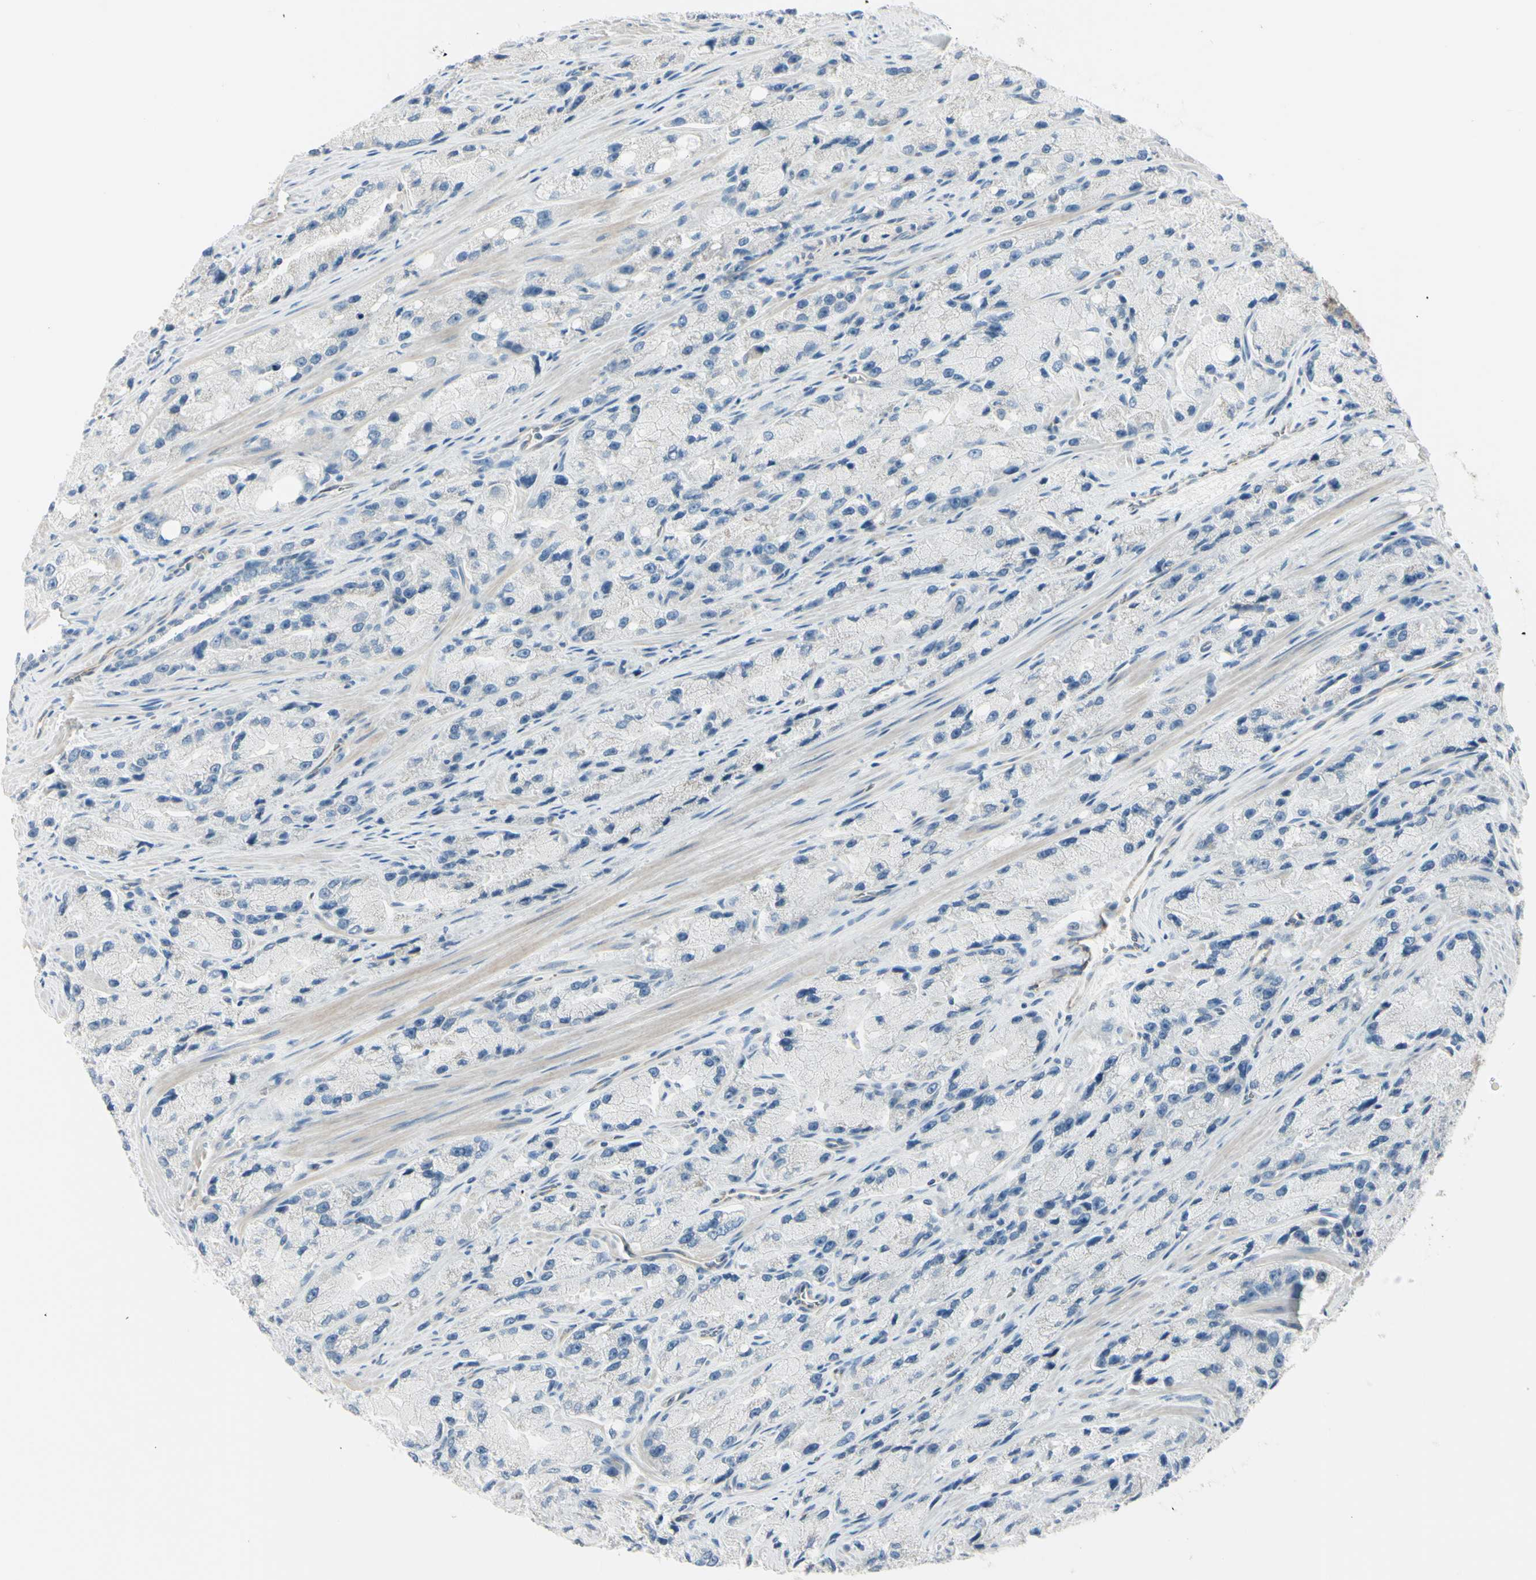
{"staining": {"intensity": "negative", "quantity": "none", "location": "none"}, "tissue": "prostate cancer", "cell_type": "Tumor cells", "image_type": "cancer", "snomed": [{"axis": "morphology", "description": "Adenocarcinoma, High grade"}, {"axis": "topography", "description": "Prostate"}], "caption": "A histopathology image of prostate cancer (adenocarcinoma (high-grade)) stained for a protein shows no brown staining in tumor cells. The staining is performed using DAB (3,3'-diaminobenzidine) brown chromogen with nuclei counter-stained in using hematoxylin.", "gene": "ASB9", "patient": {"sex": "male", "age": 58}}